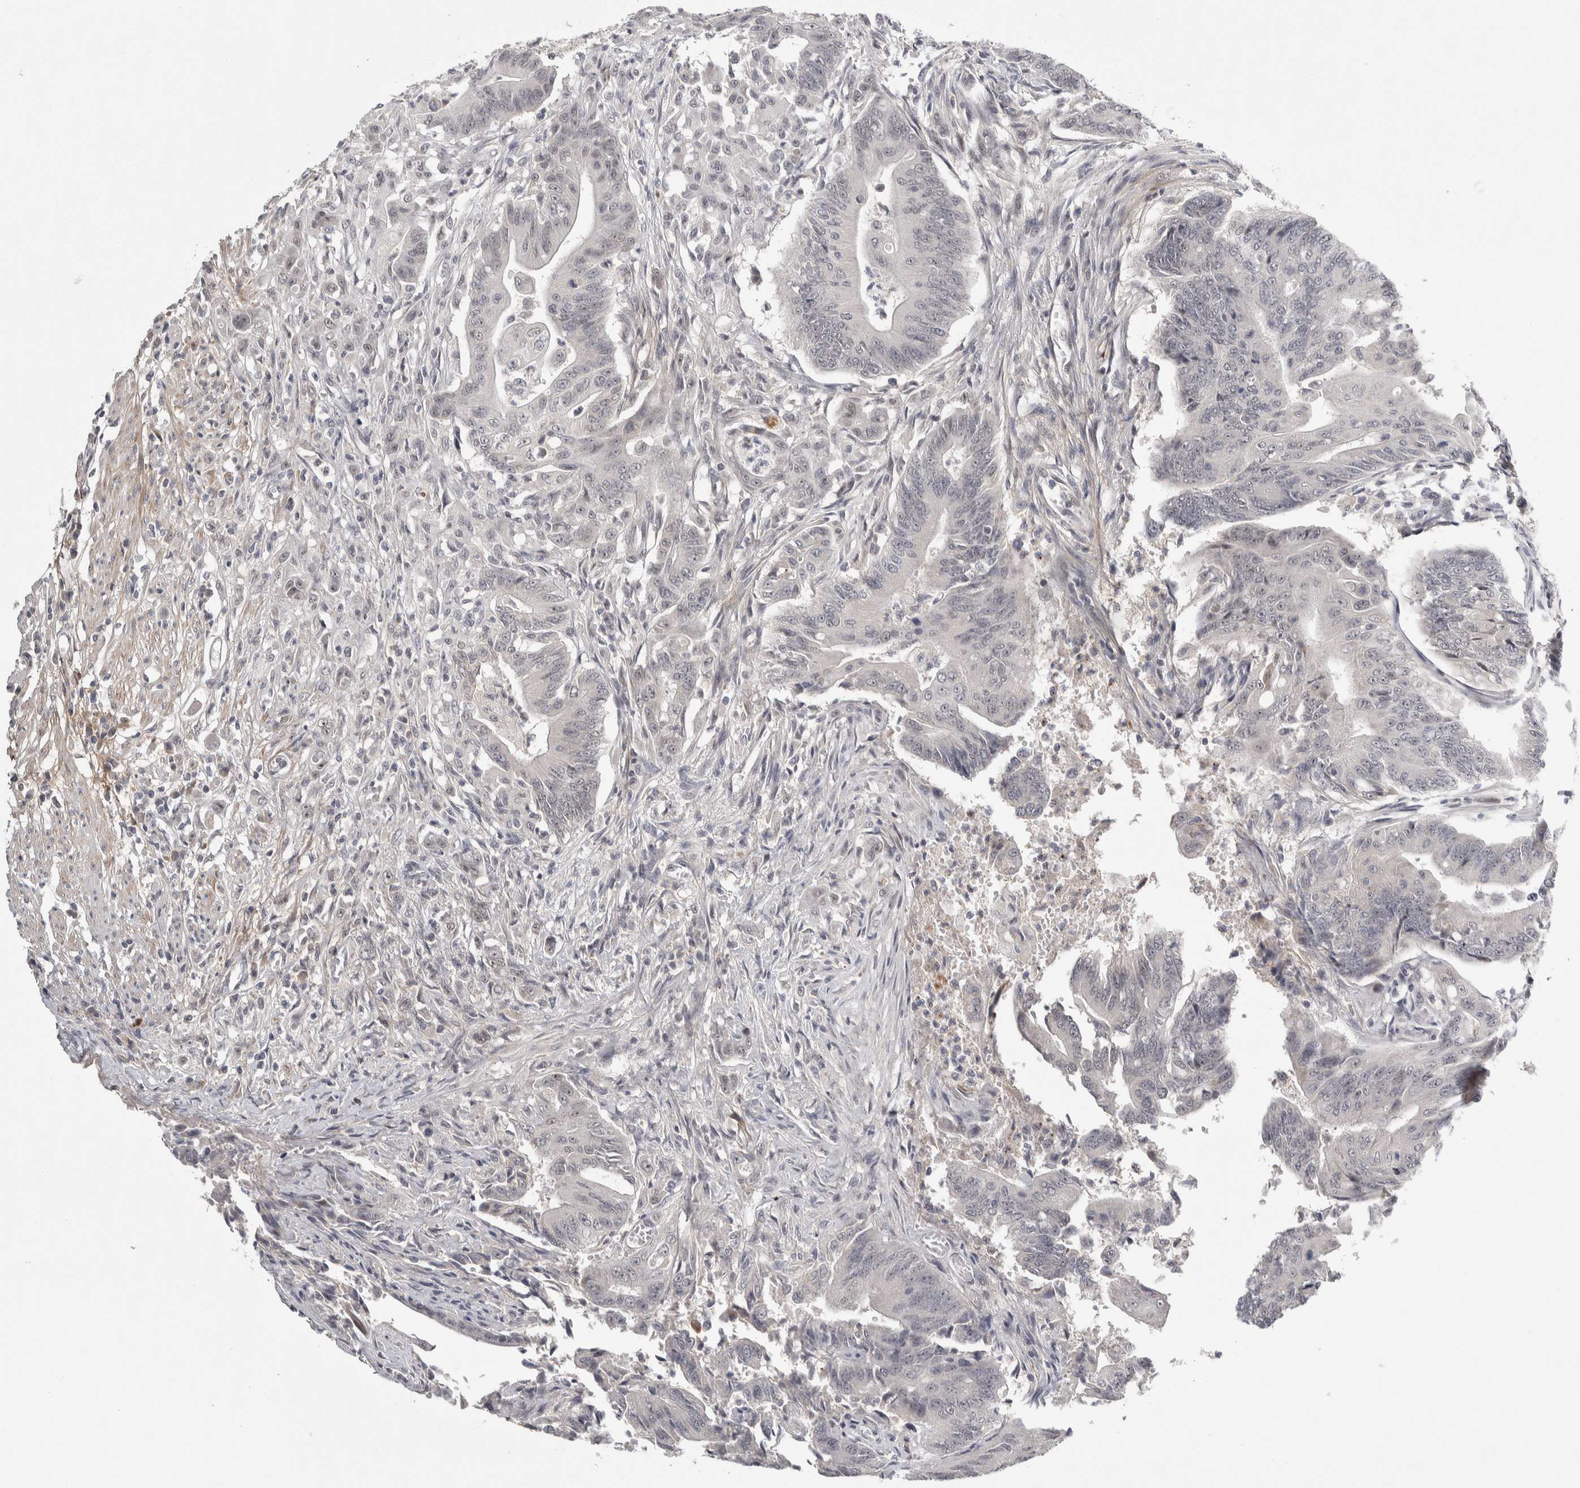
{"staining": {"intensity": "negative", "quantity": "none", "location": "none"}, "tissue": "colorectal cancer", "cell_type": "Tumor cells", "image_type": "cancer", "snomed": [{"axis": "morphology", "description": "Adenoma, NOS"}, {"axis": "morphology", "description": "Adenocarcinoma, NOS"}, {"axis": "topography", "description": "Colon"}], "caption": "The histopathology image displays no staining of tumor cells in colorectal adenoma. (DAB immunohistochemistry with hematoxylin counter stain).", "gene": "ASPN", "patient": {"sex": "male", "age": 79}}